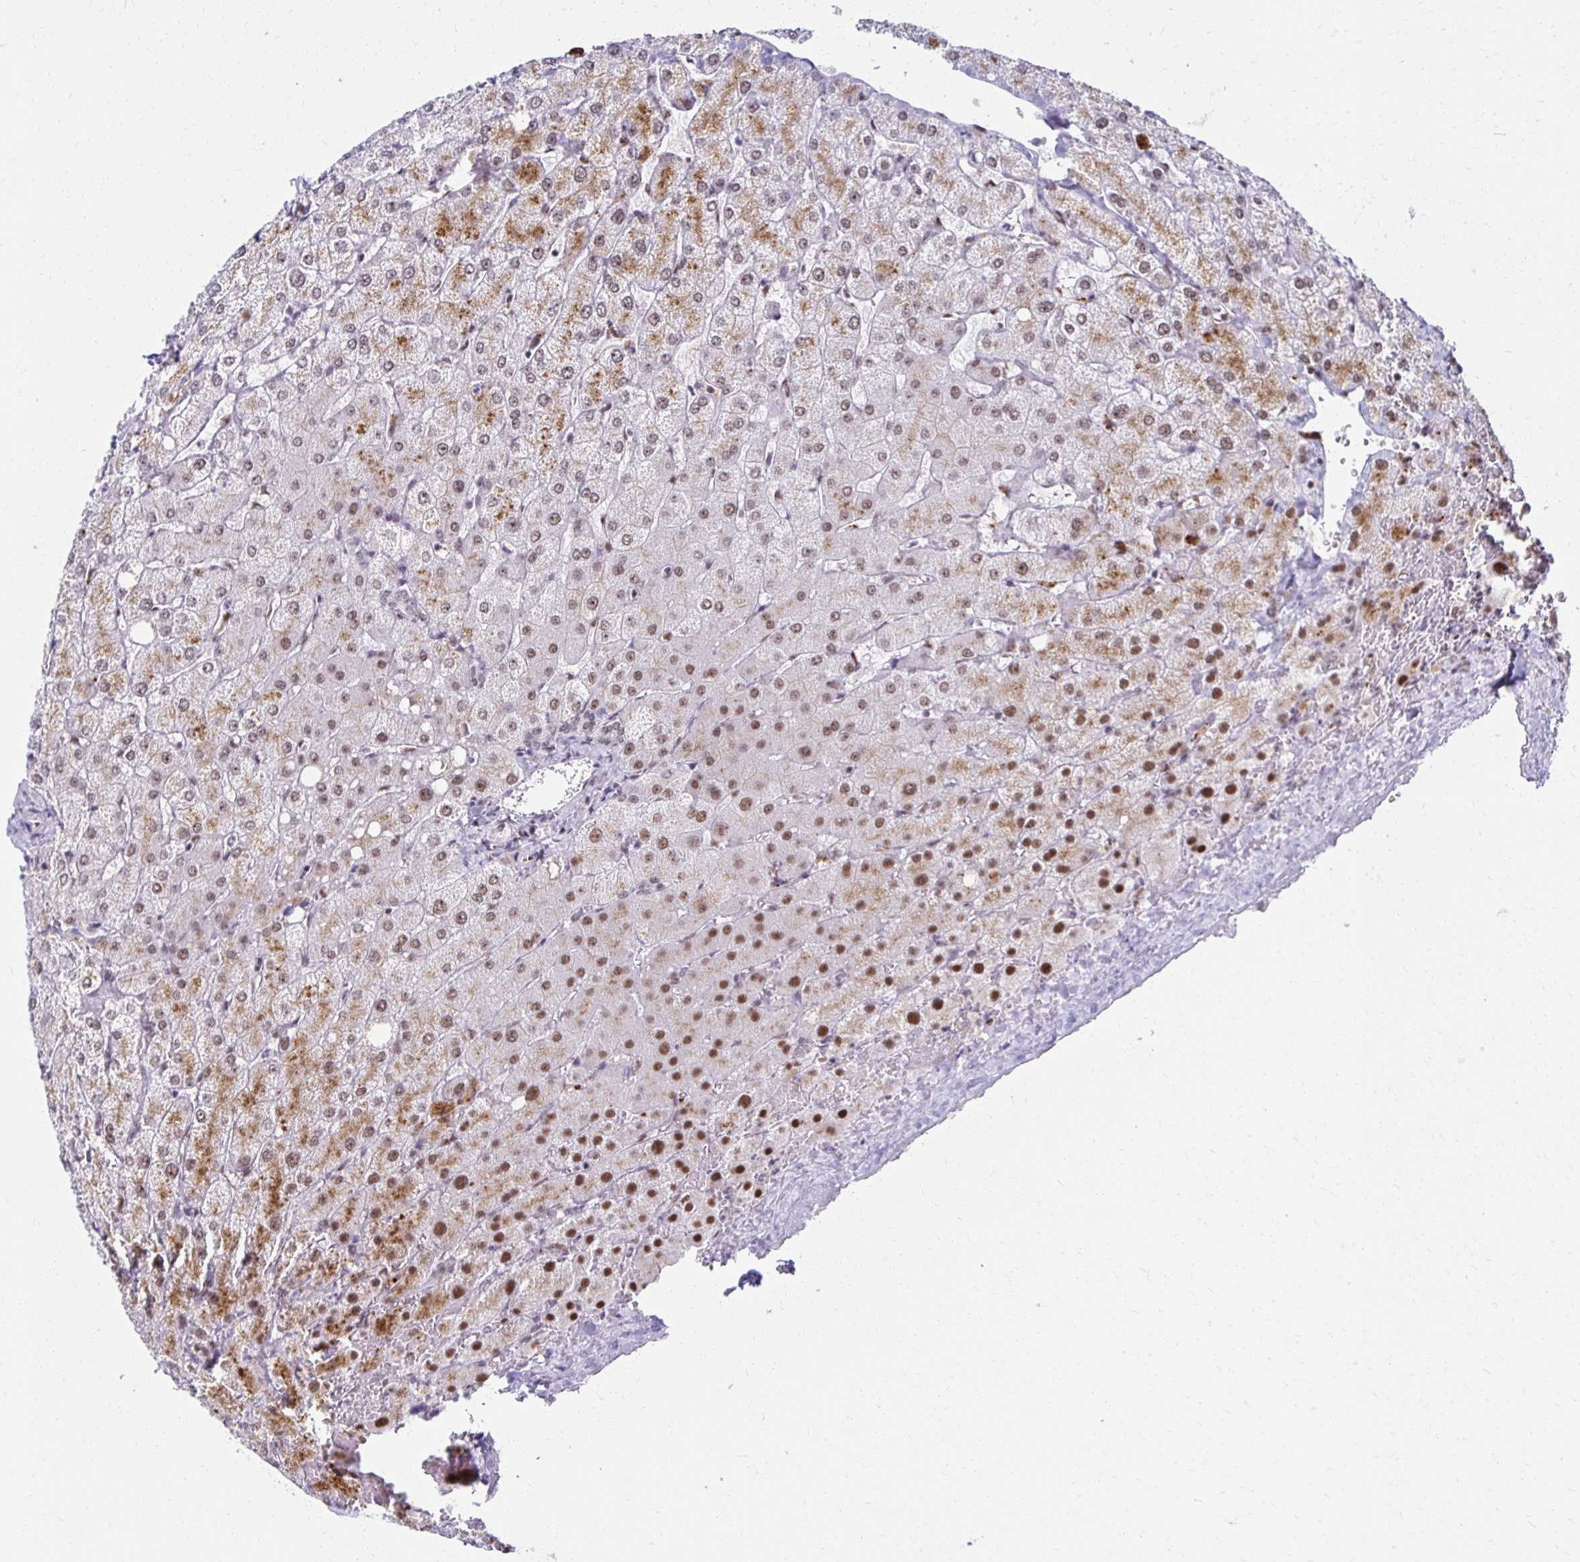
{"staining": {"intensity": "weak", "quantity": "25%-75%", "location": "nuclear"}, "tissue": "liver", "cell_type": "Cholangiocytes", "image_type": "normal", "snomed": [{"axis": "morphology", "description": "Normal tissue, NOS"}, {"axis": "topography", "description": "Liver"}], "caption": "Weak nuclear protein positivity is identified in approximately 25%-75% of cholangiocytes in liver. Using DAB (brown) and hematoxylin (blue) stains, captured at high magnification using brightfield microscopy.", "gene": "IRF7", "patient": {"sex": "female", "age": 54}}